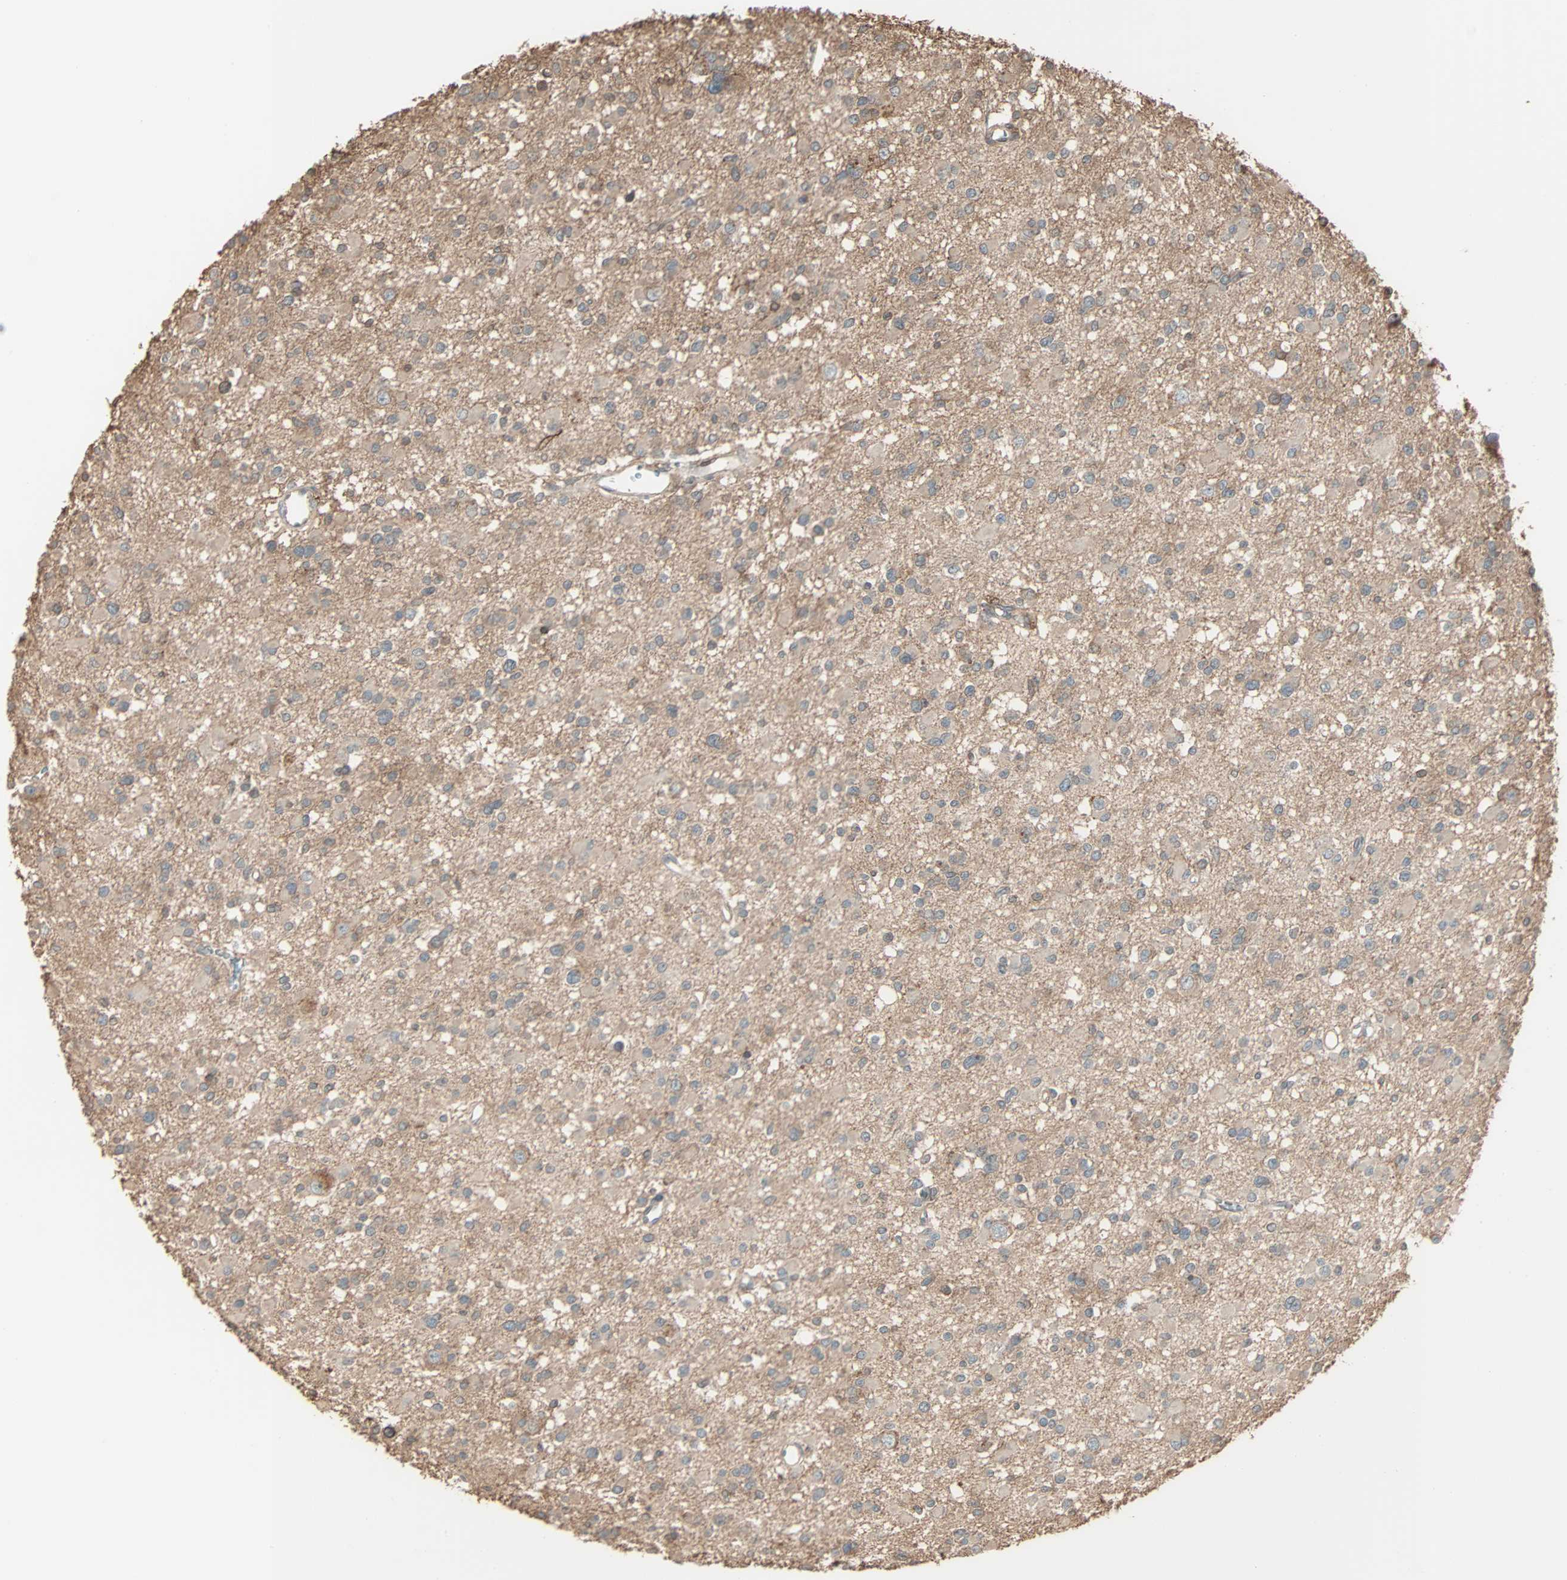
{"staining": {"intensity": "weak", "quantity": "25%-75%", "location": "cytoplasmic/membranous"}, "tissue": "glioma", "cell_type": "Tumor cells", "image_type": "cancer", "snomed": [{"axis": "morphology", "description": "Glioma, malignant, Low grade"}, {"axis": "topography", "description": "Brain"}], "caption": "High-power microscopy captured an immunohistochemistry image of malignant glioma (low-grade), revealing weak cytoplasmic/membranous expression in about 25%-75% of tumor cells.", "gene": "CALCRL", "patient": {"sex": "female", "age": 22}}